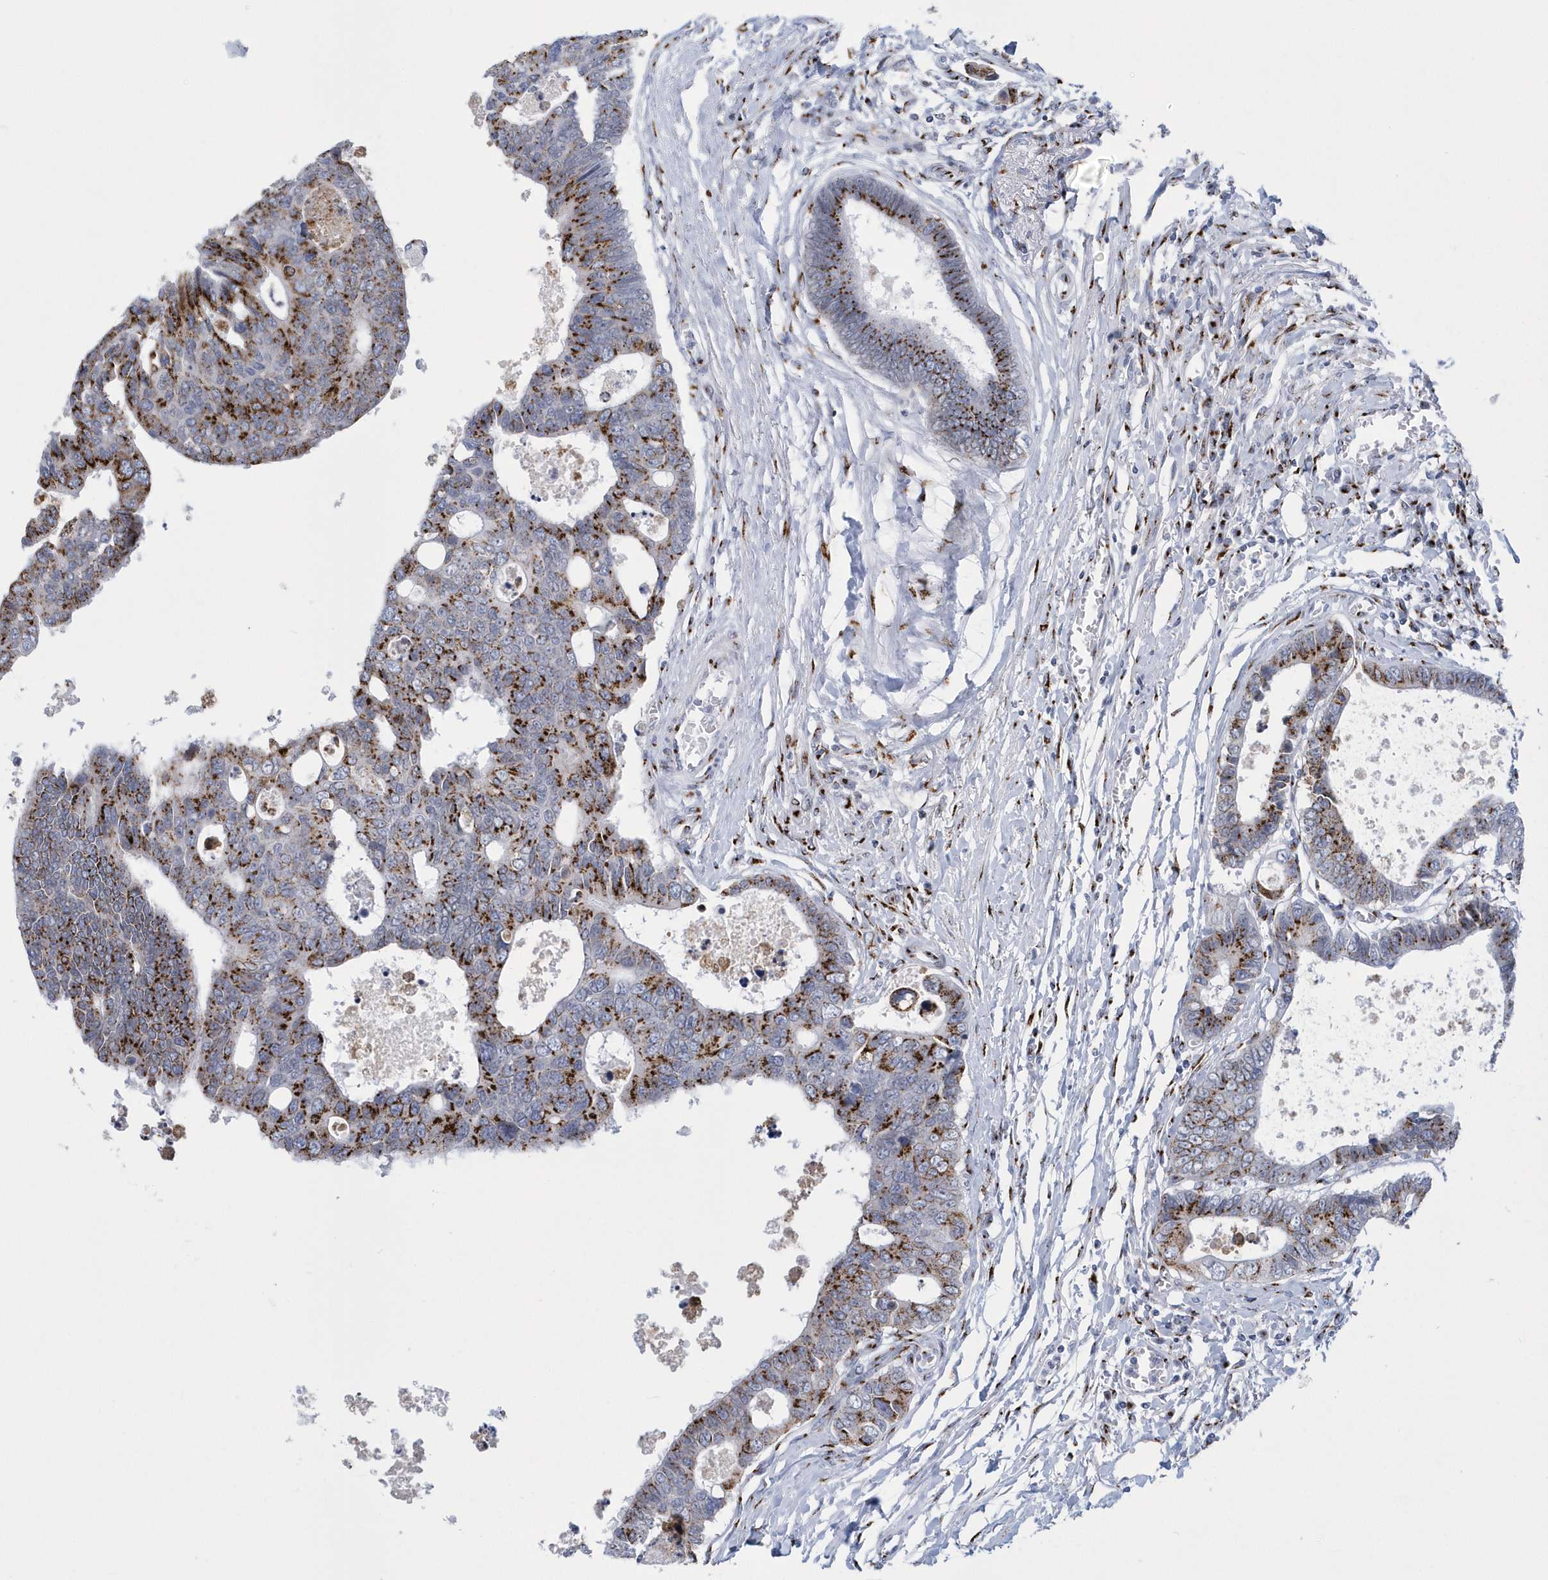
{"staining": {"intensity": "strong", "quantity": ">75%", "location": "cytoplasmic/membranous"}, "tissue": "colorectal cancer", "cell_type": "Tumor cells", "image_type": "cancer", "snomed": [{"axis": "morphology", "description": "Adenocarcinoma, NOS"}, {"axis": "topography", "description": "Rectum"}], "caption": "Immunohistochemical staining of colorectal cancer (adenocarcinoma) demonstrates high levels of strong cytoplasmic/membranous expression in approximately >75% of tumor cells.", "gene": "SLX9", "patient": {"sex": "male", "age": 84}}